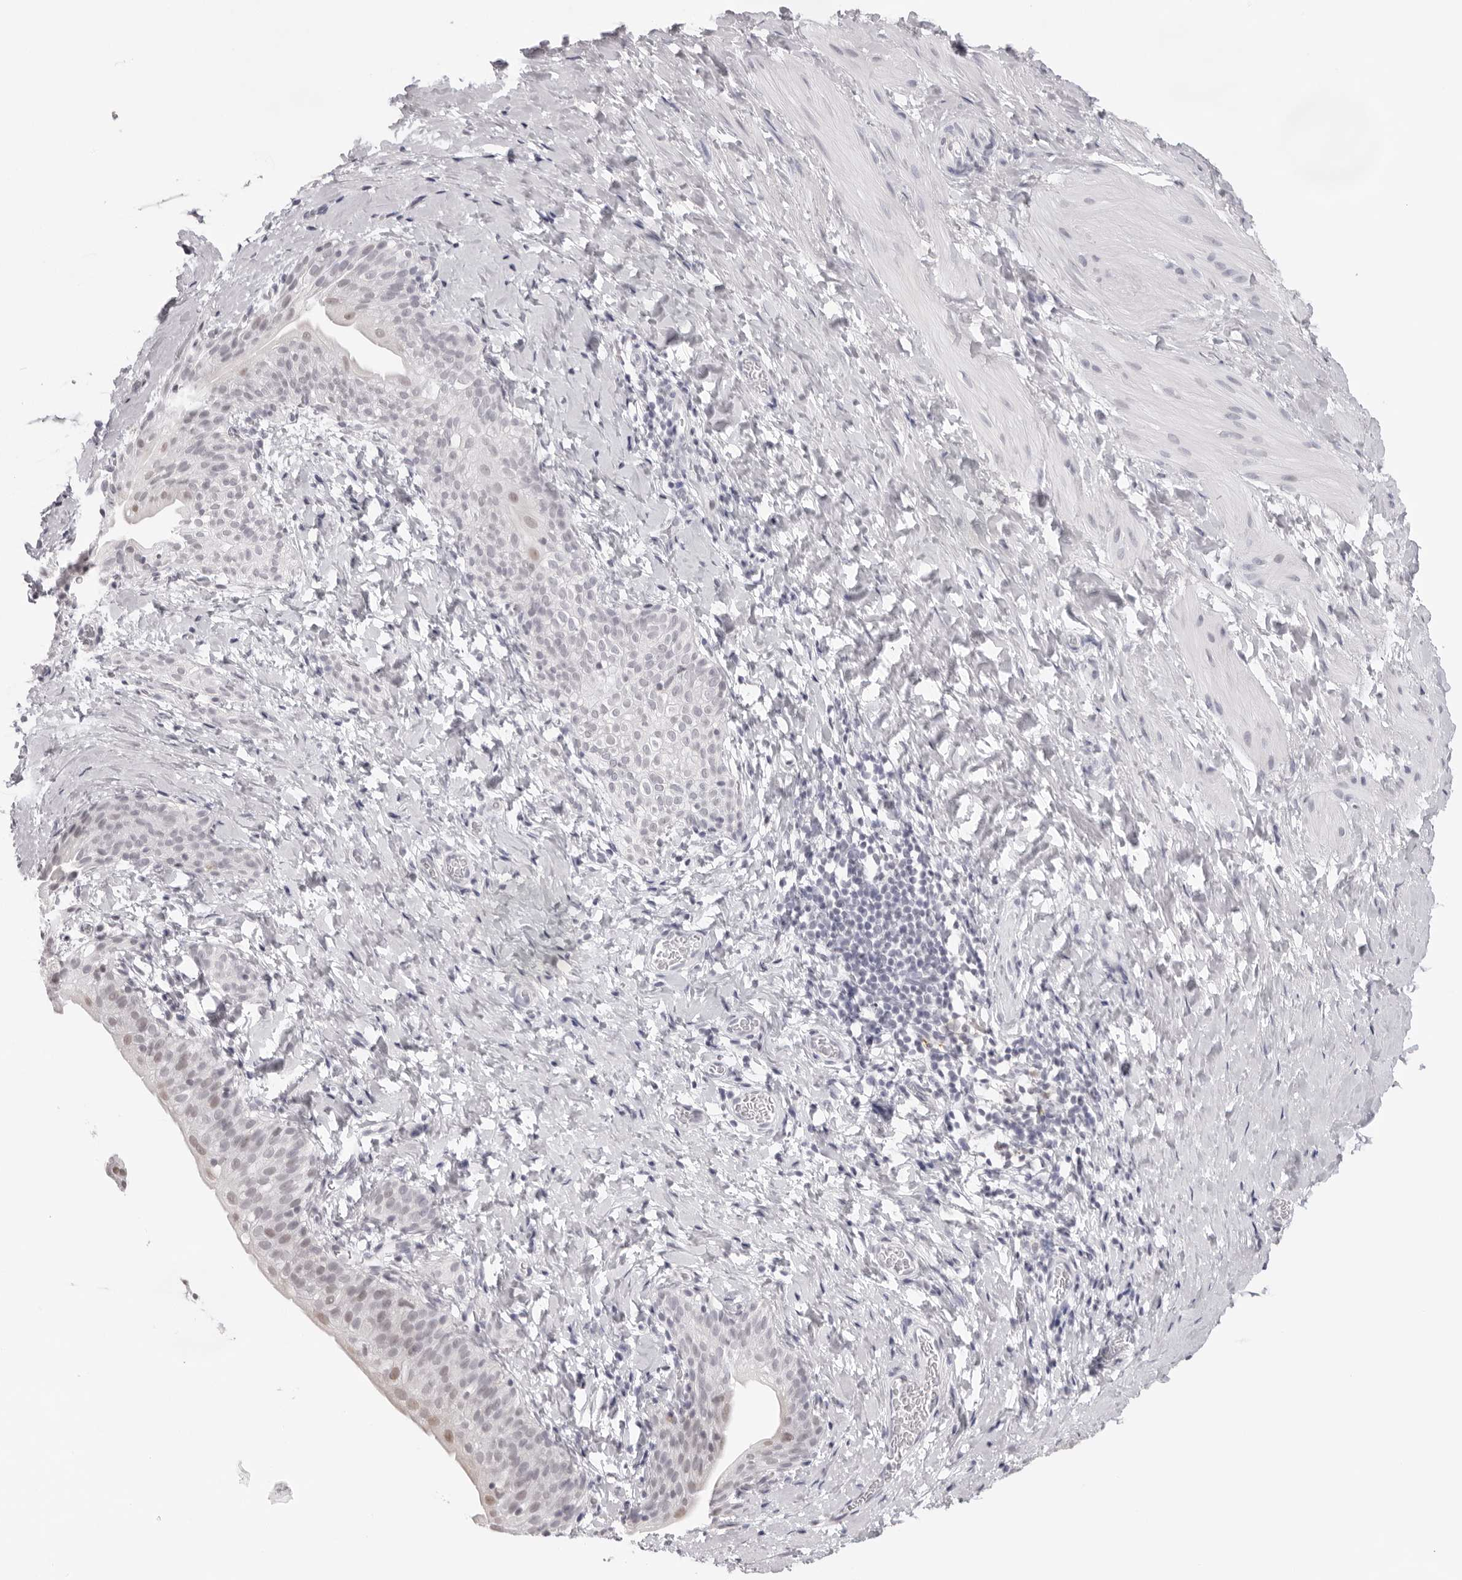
{"staining": {"intensity": "negative", "quantity": "none", "location": "none"}, "tissue": "smooth muscle", "cell_type": "Smooth muscle cells", "image_type": "normal", "snomed": [{"axis": "morphology", "description": "Normal tissue, NOS"}, {"axis": "topography", "description": "Smooth muscle"}], "caption": "High power microscopy micrograph of an immunohistochemistry micrograph of unremarkable smooth muscle, revealing no significant positivity in smooth muscle cells.", "gene": "KLK12", "patient": {"sex": "male", "age": 16}}